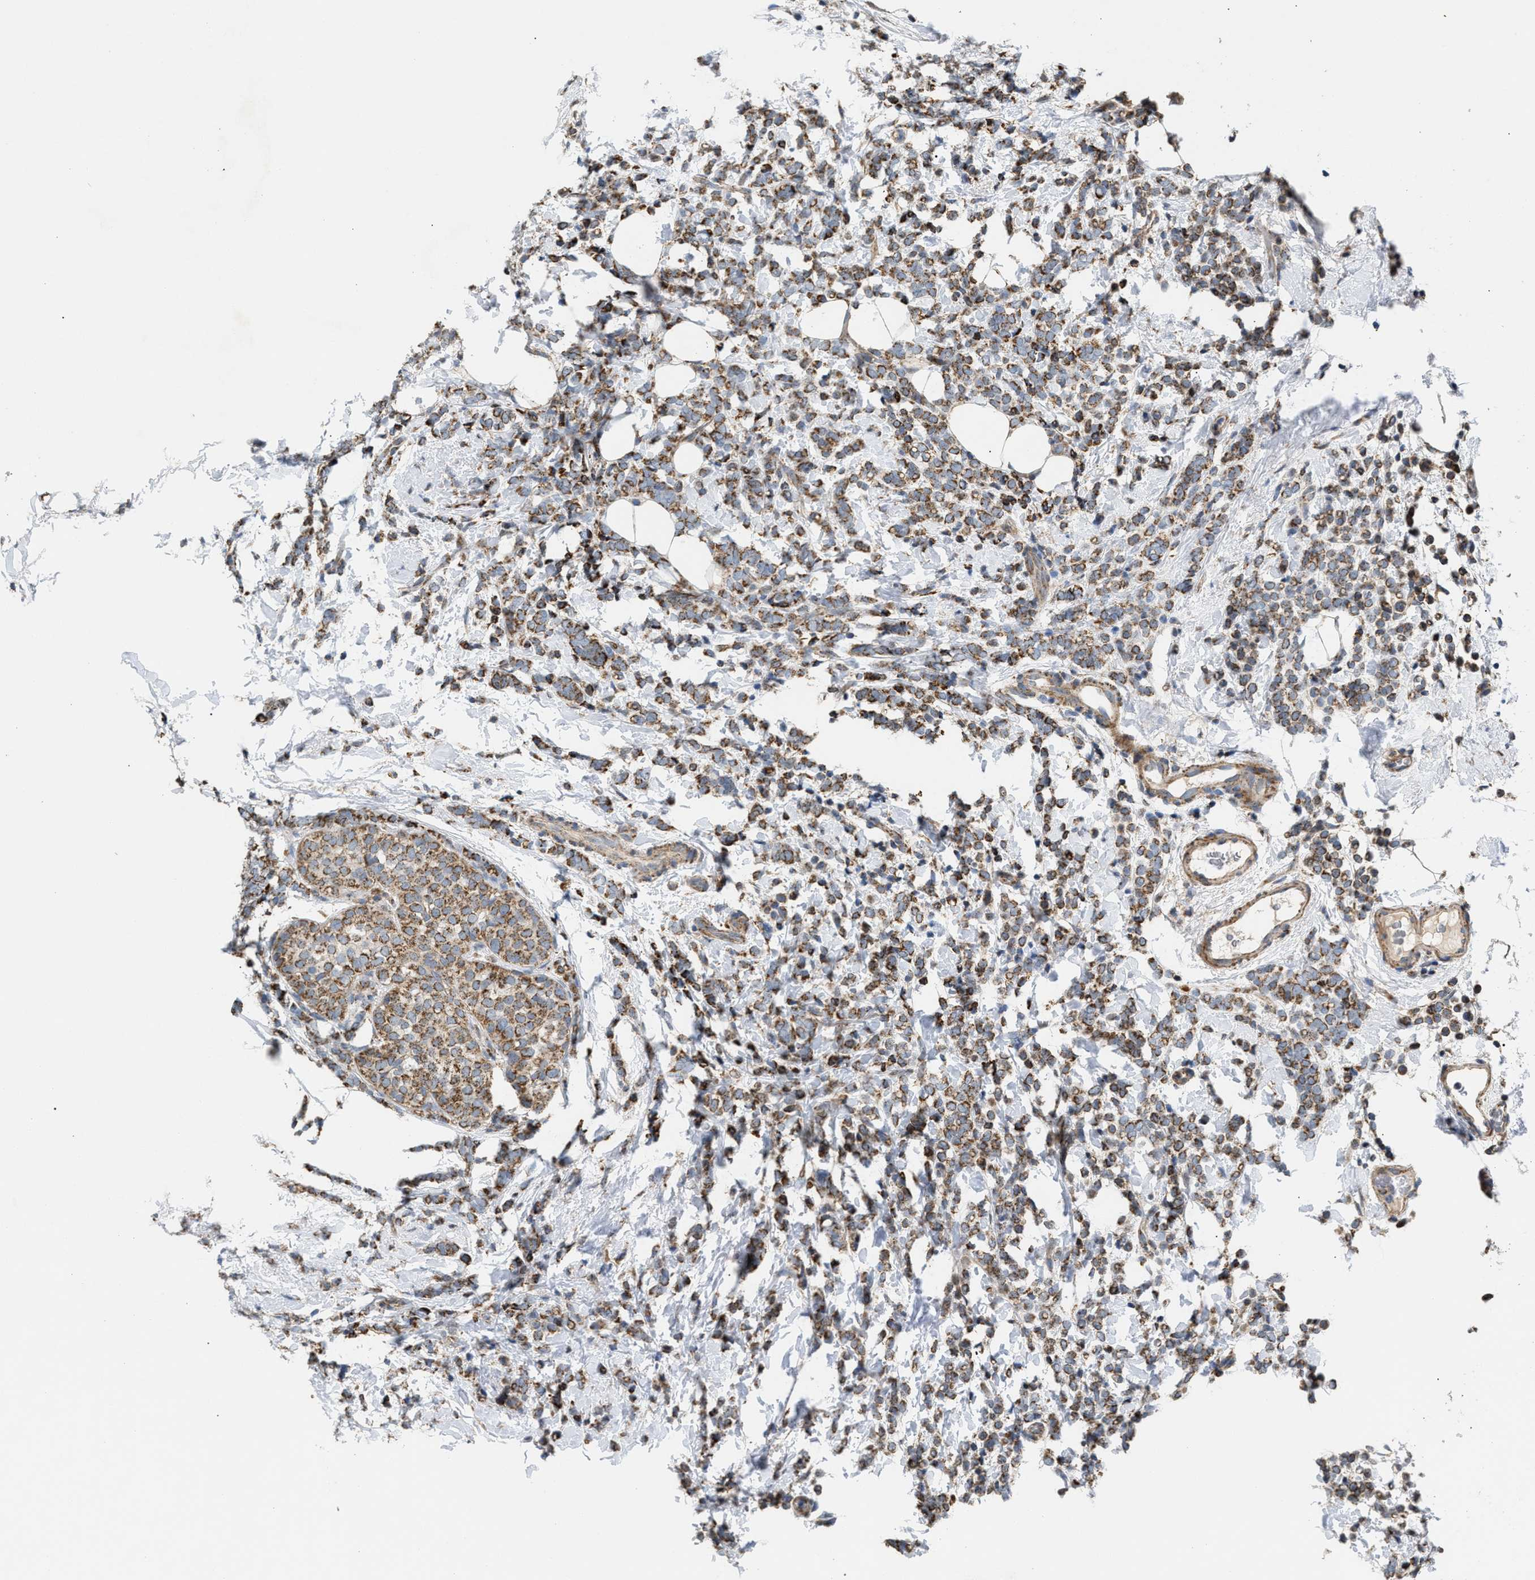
{"staining": {"intensity": "moderate", "quantity": ">75%", "location": "cytoplasmic/membranous"}, "tissue": "breast cancer", "cell_type": "Tumor cells", "image_type": "cancer", "snomed": [{"axis": "morphology", "description": "Lobular carcinoma"}, {"axis": "topography", "description": "Breast"}], "caption": "Moderate cytoplasmic/membranous positivity is appreciated in approximately >75% of tumor cells in breast cancer (lobular carcinoma).", "gene": "TACO1", "patient": {"sex": "female", "age": 50}}